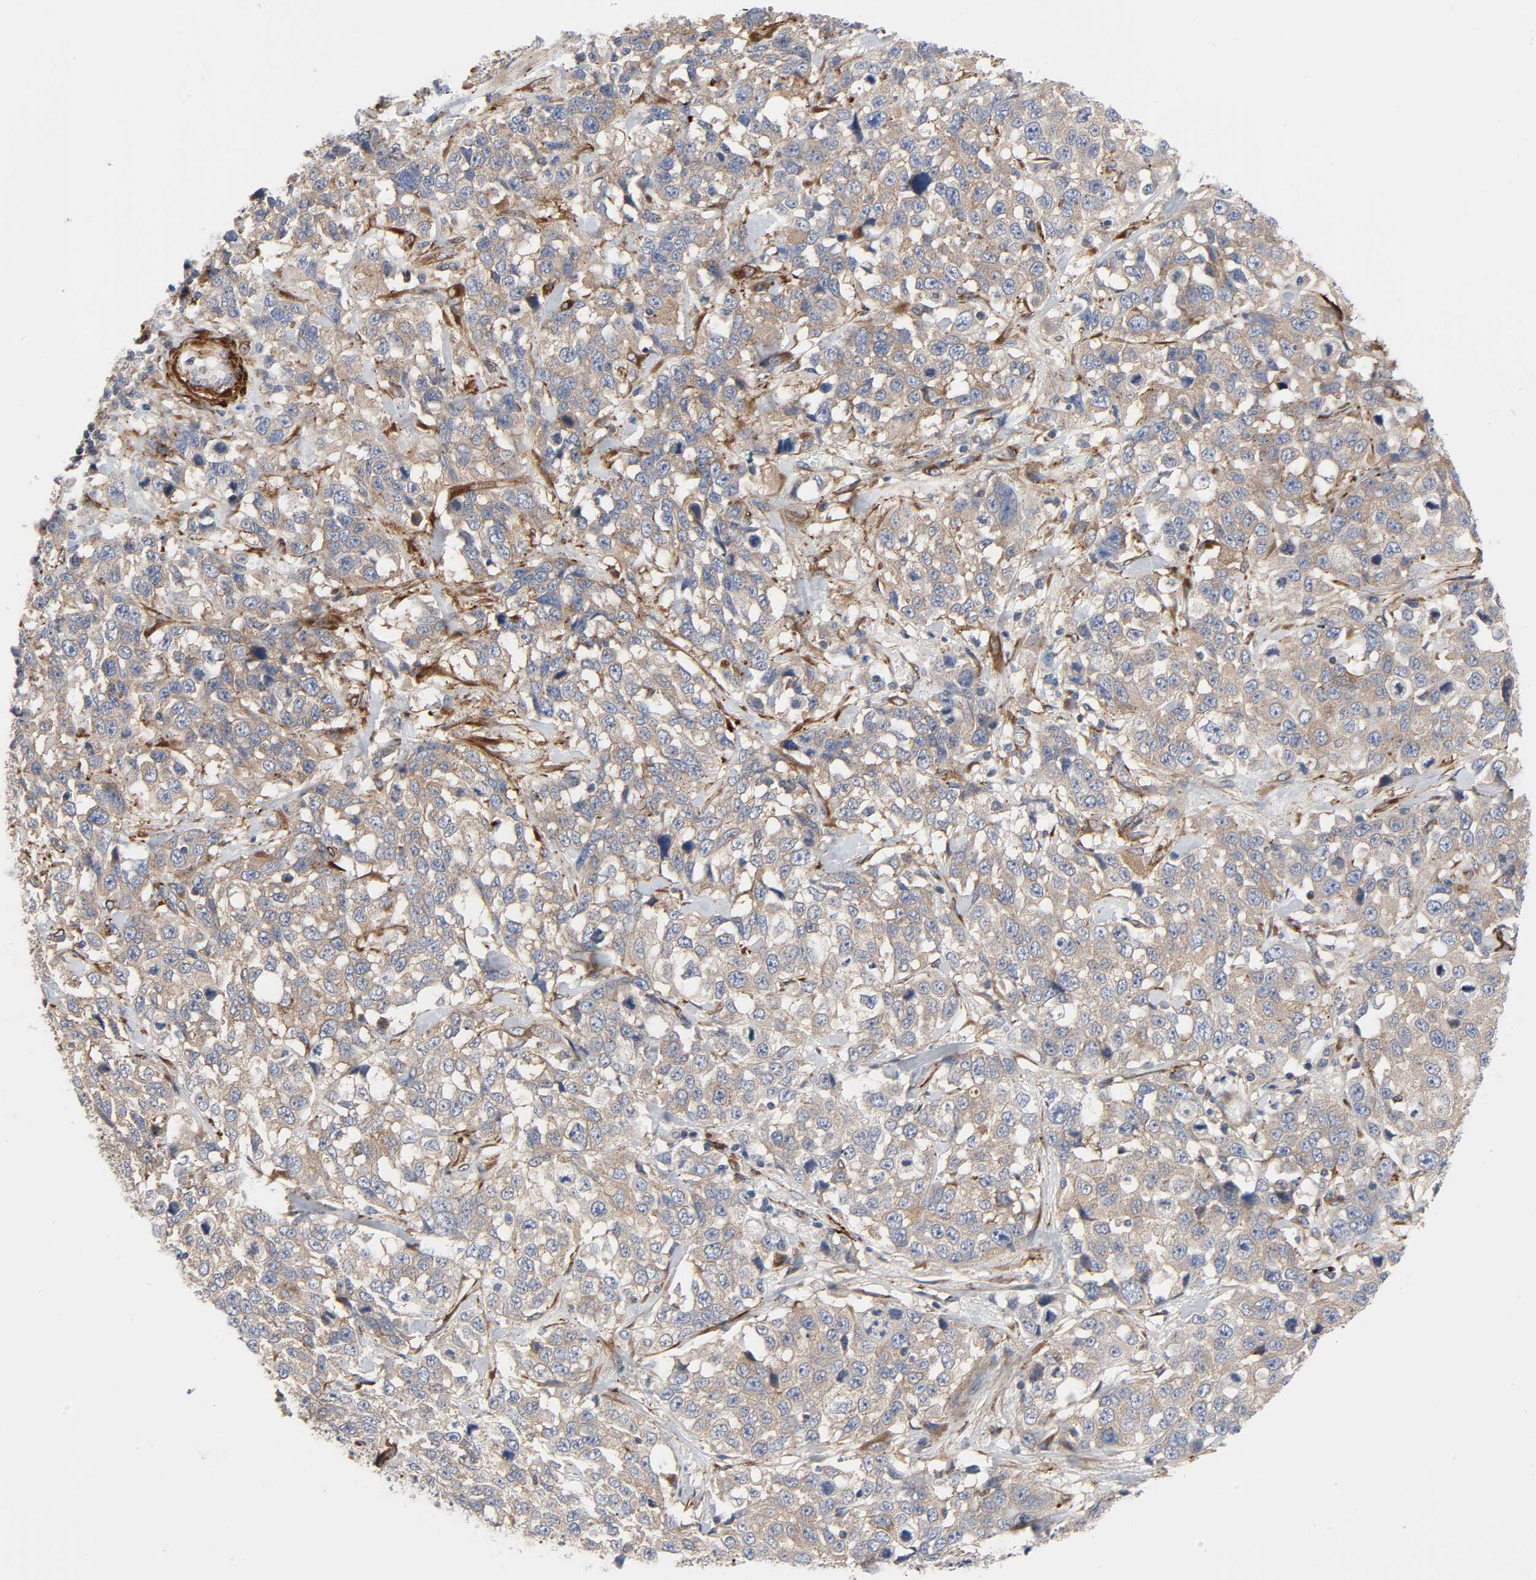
{"staining": {"intensity": "moderate", "quantity": ">75%", "location": "cytoplasmic/membranous"}, "tissue": "stomach cancer", "cell_type": "Tumor cells", "image_type": "cancer", "snomed": [{"axis": "morphology", "description": "Normal tissue, NOS"}, {"axis": "morphology", "description": "Adenocarcinoma, NOS"}, {"axis": "topography", "description": "Stomach"}], "caption": "This is an image of IHC staining of stomach adenocarcinoma, which shows moderate staining in the cytoplasmic/membranous of tumor cells.", "gene": "ARHGAP1", "patient": {"sex": "male", "age": 48}}